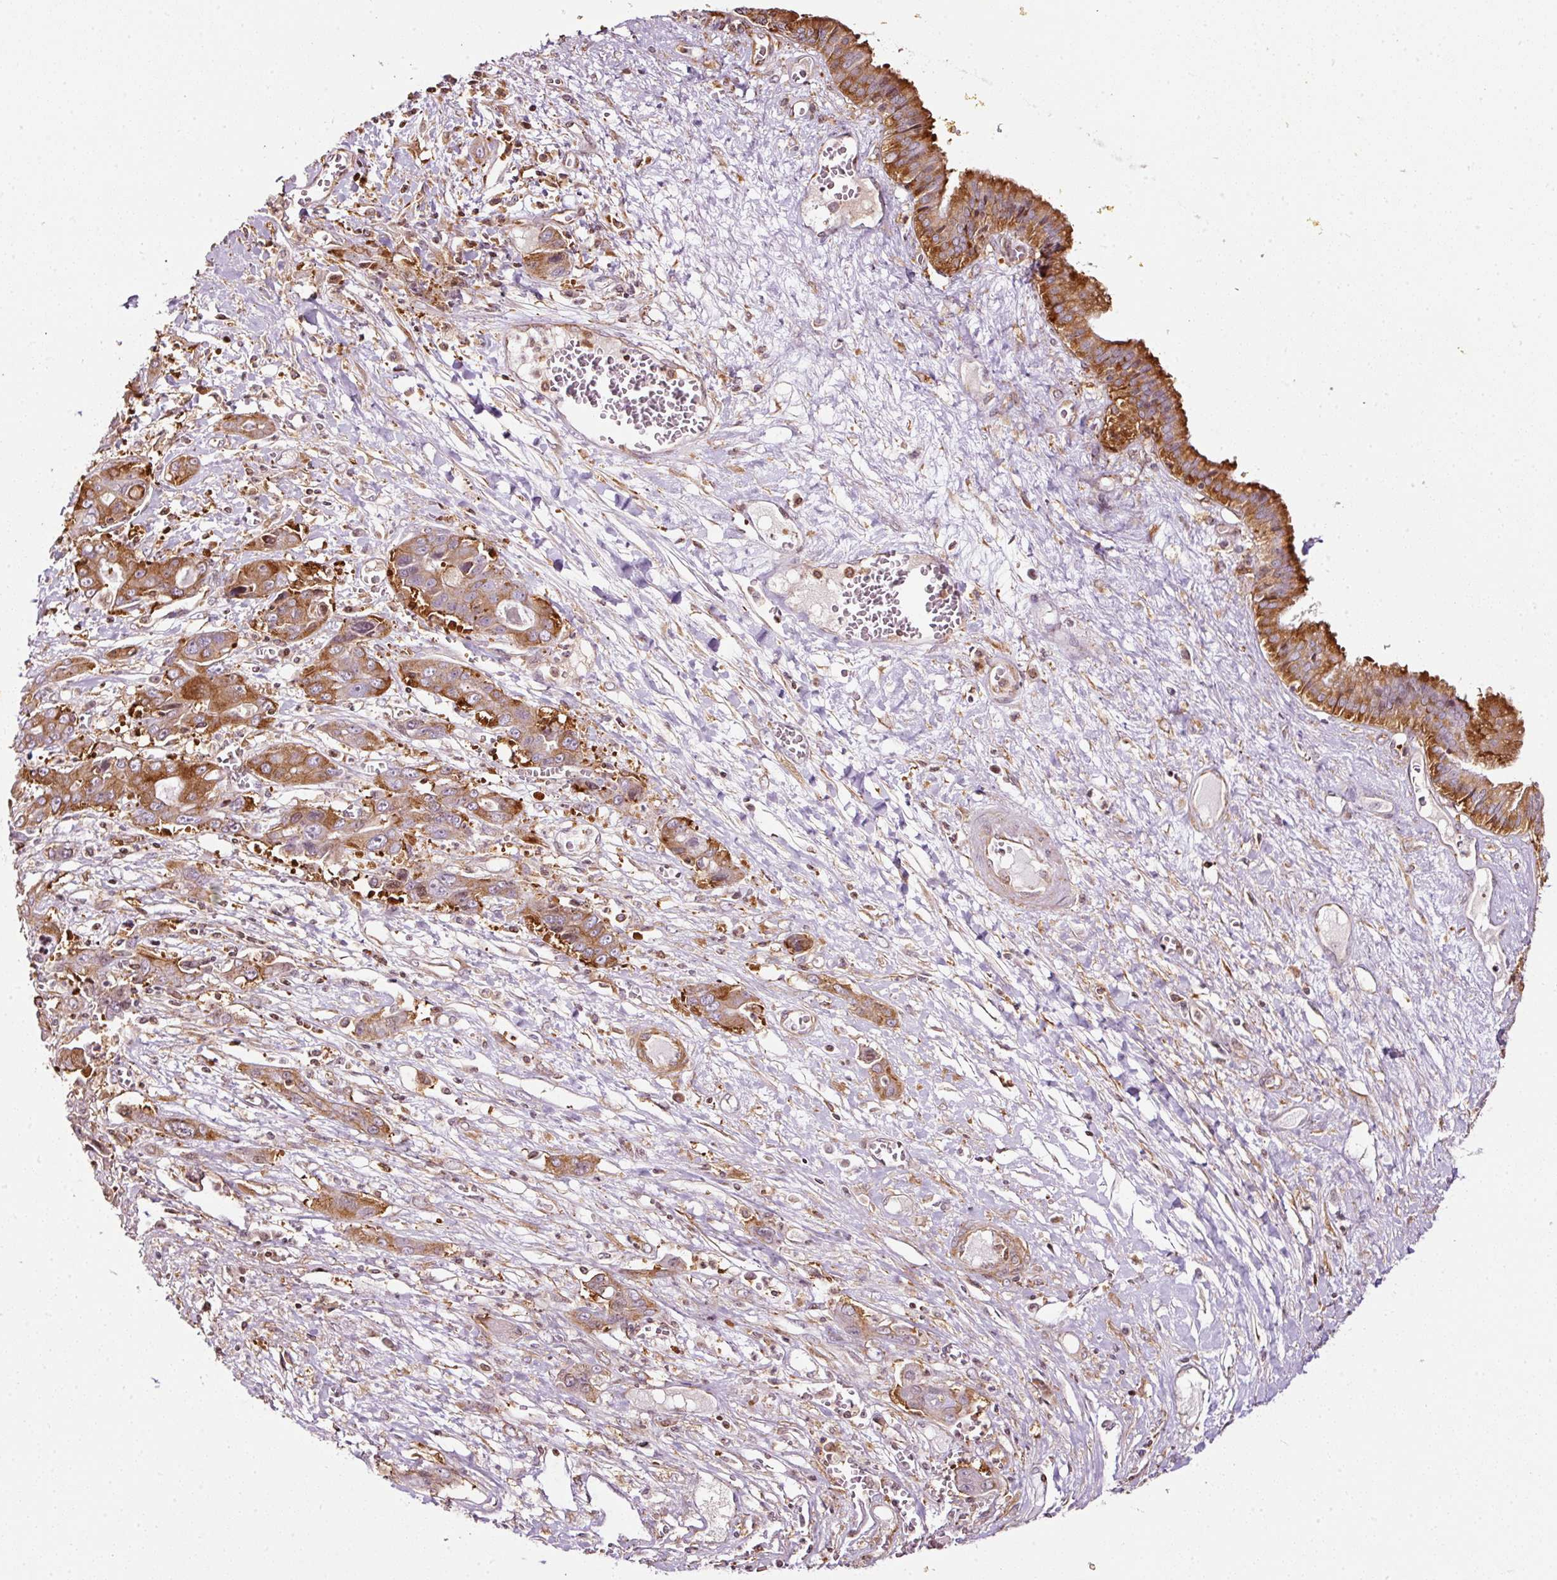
{"staining": {"intensity": "strong", "quantity": ">75%", "location": "cytoplasmic/membranous"}, "tissue": "liver cancer", "cell_type": "Tumor cells", "image_type": "cancer", "snomed": [{"axis": "morphology", "description": "Cholangiocarcinoma"}, {"axis": "topography", "description": "Liver"}], "caption": "Liver cancer stained for a protein (brown) shows strong cytoplasmic/membranous positive positivity in approximately >75% of tumor cells.", "gene": "SCNM1", "patient": {"sex": "male", "age": 67}}